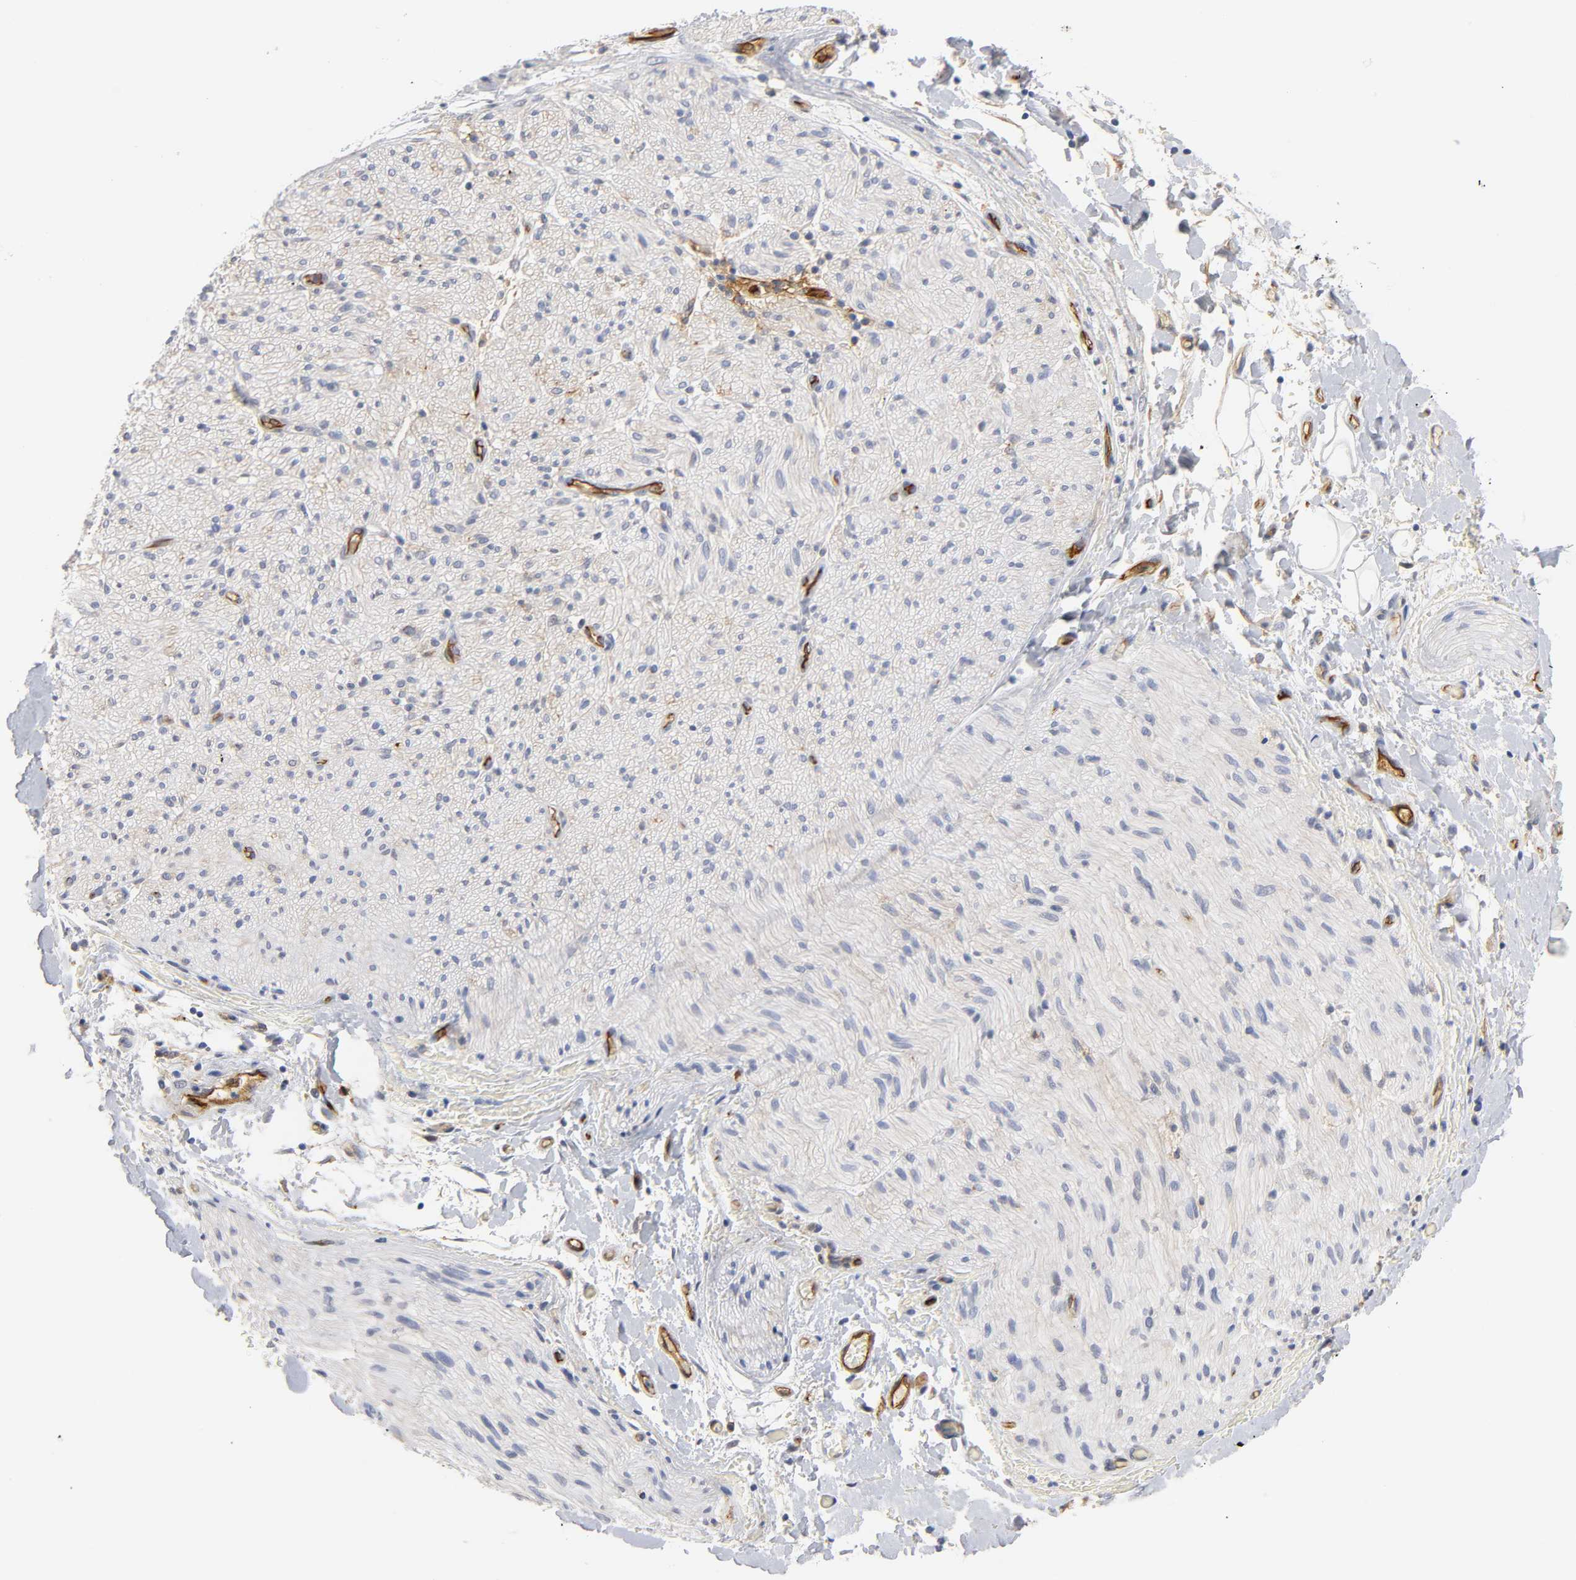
{"staining": {"intensity": "negative", "quantity": "none", "location": "none"}, "tissue": "adipose tissue", "cell_type": "Adipocytes", "image_type": "normal", "snomed": [{"axis": "morphology", "description": "Normal tissue, NOS"}, {"axis": "morphology", "description": "Cholangiocarcinoma"}, {"axis": "topography", "description": "Liver"}, {"axis": "topography", "description": "Peripheral nerve tissue"}], "caption": "Immunohistochemistry (IHC) of benign human adipose tissue displays no staining in adipocytes.", "gene": "ICAM1", "patient": {"sex": "male", "age": 50}}